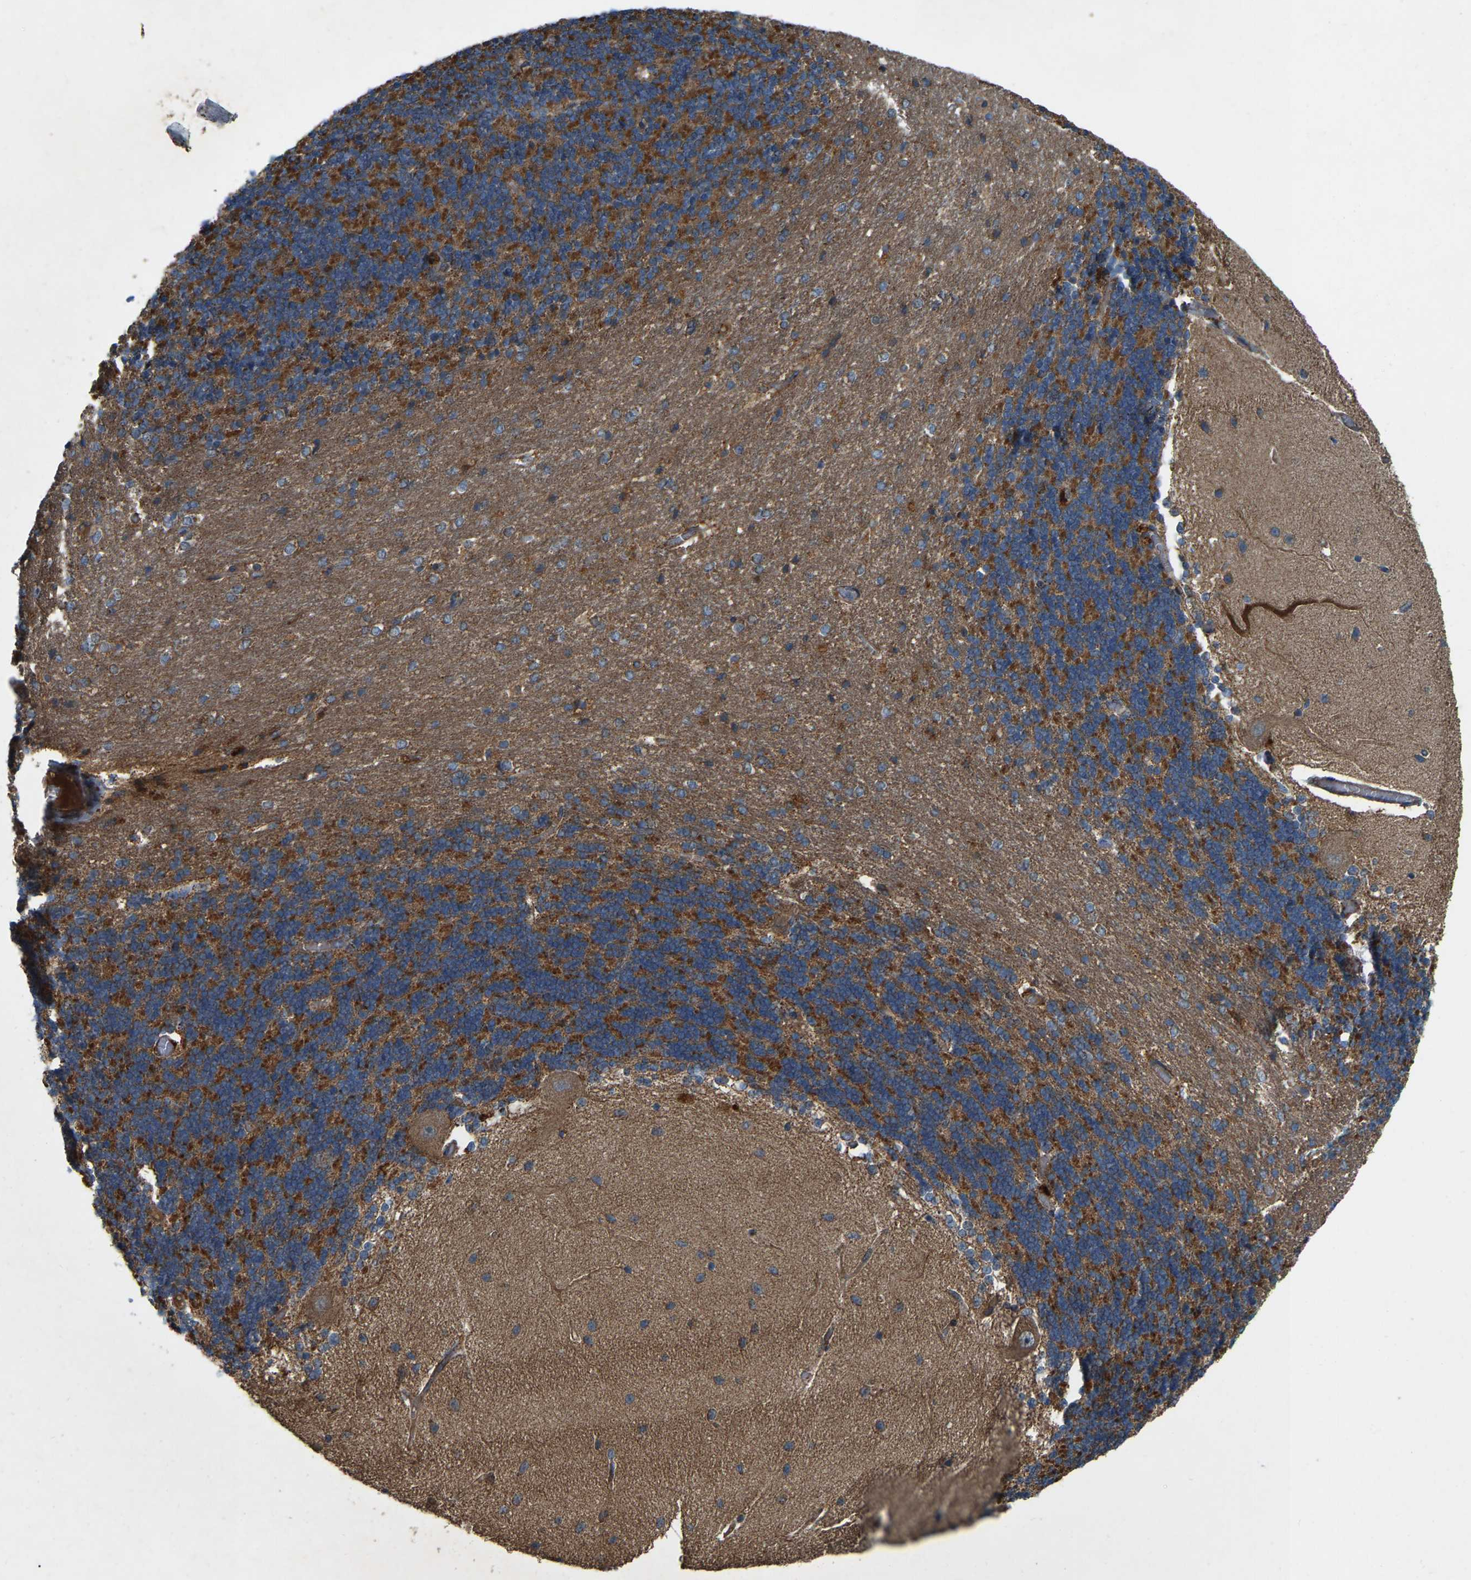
{"staining": {"intensity": "strong", "quantity": "25%-75%", "location": "cytoplasmic/membranous"}, "tissue": "cerebellum", "cell_type": "Cells in granular layer", "image_type": "normal", "snomed": [{"axis": "morphology", "description": "Normal tissue, NOS"}, {"axis": "topography", "description": "Cerebellum"}], "caption": "The photomicrograph demonstrates staining of unremarkable cerebellum, revealing strong cytoplasmic/membranous protein positivity (brown color) within cells in granular layer. Ihc stains the protein of interest in brown and the nuclei are stained blue.", "gene": "SAMD9L", "patient": {"sex": "female", "age": 54}}